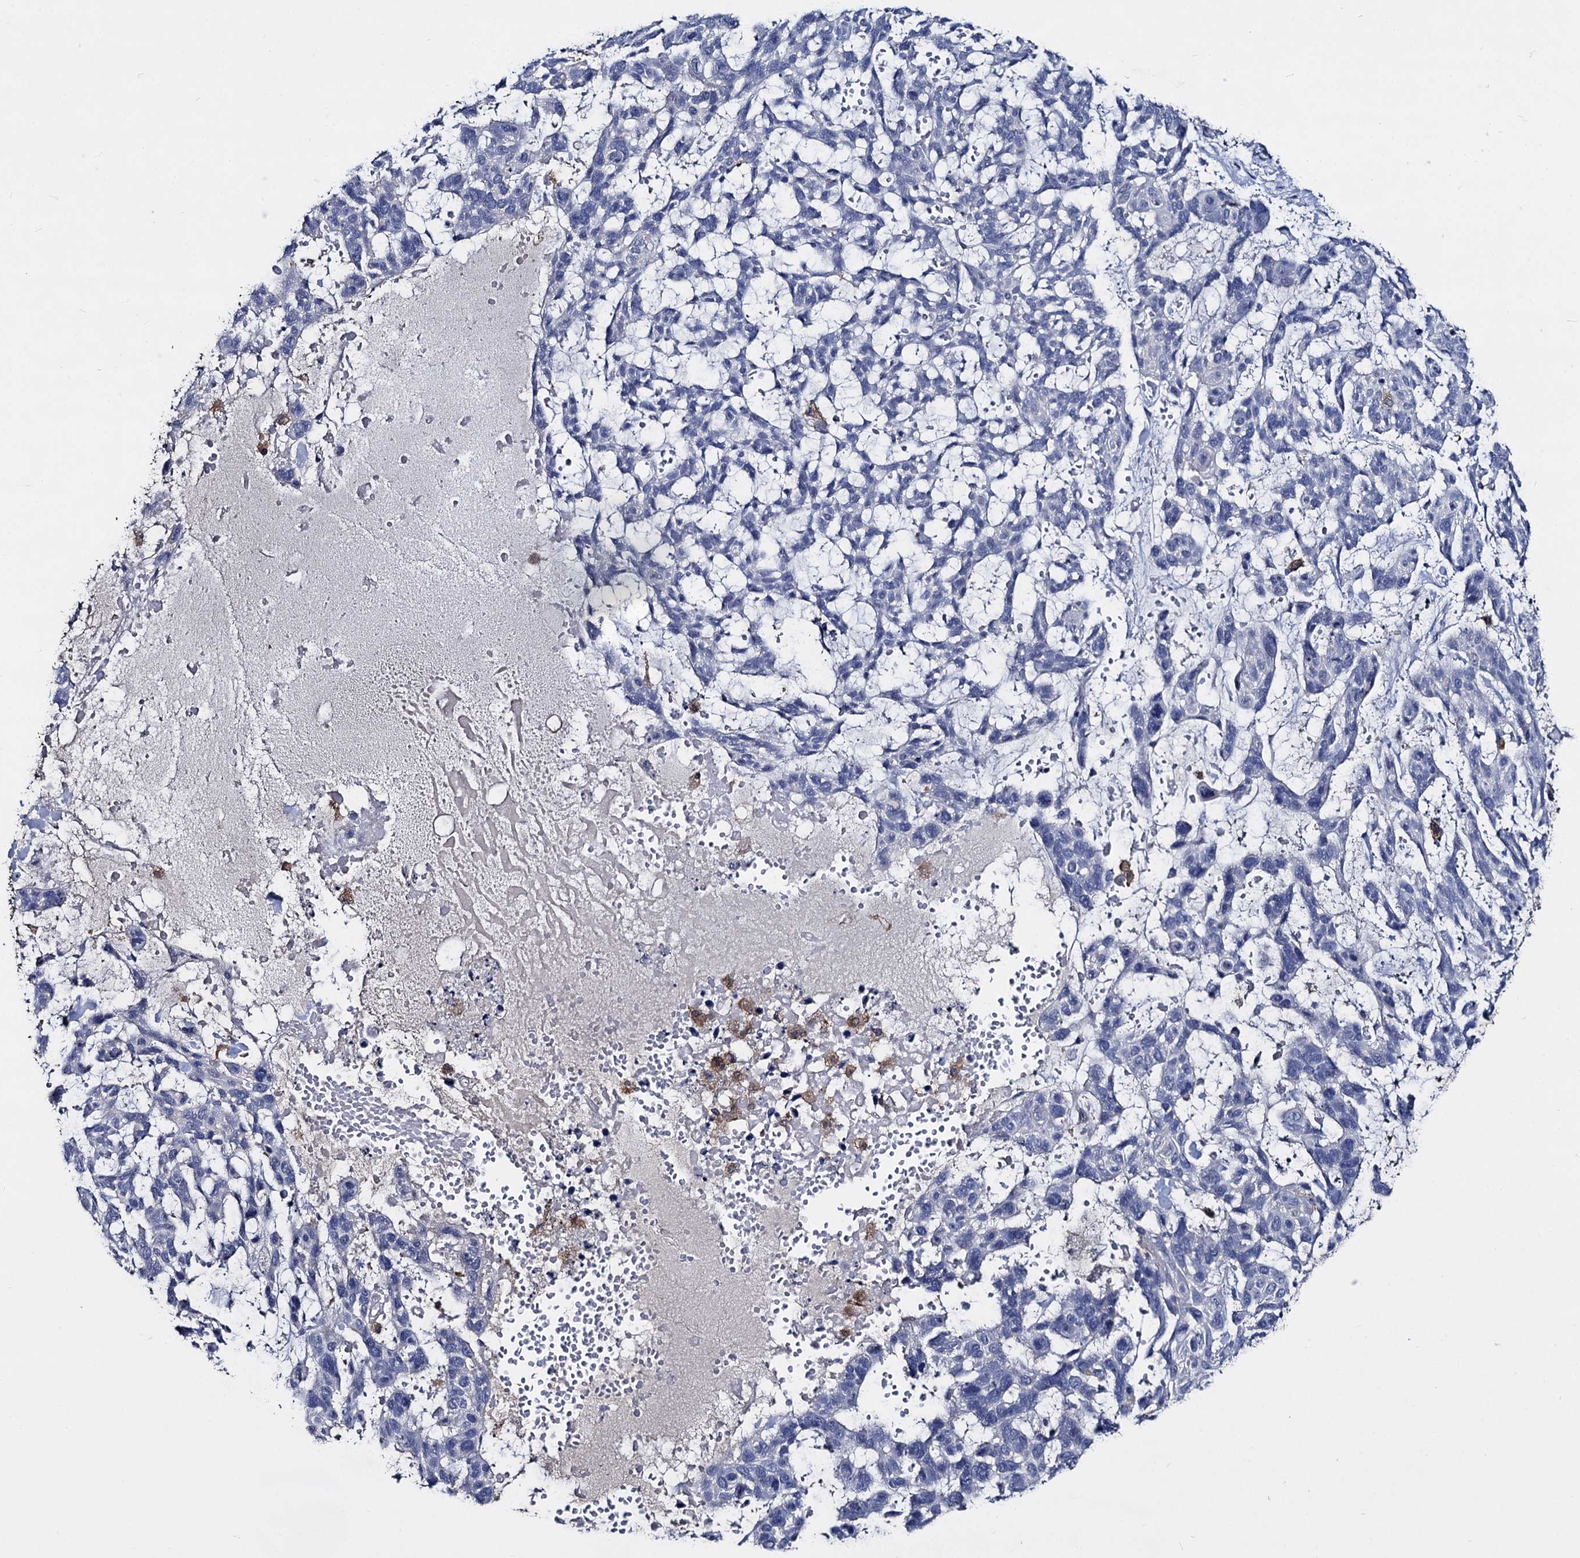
{"staining": {"intensity": "negative", "quantity": "none", "location": "none"}, "tissue": "skin cancer", "cell_type": "Tumor cells", "image_type": "cancer", "snomed": [{"axis": "morphology", "description": "Basal cell carcinoma"}, {"axis": "topography", "description": "Skin"}], "caption": "Photomicrograph shows no significant protein expression in tumor cells of skin cancer (basal cell carcinoma).", "gene": "RHOG", "patient": {"sex": "male", "age": 88}}